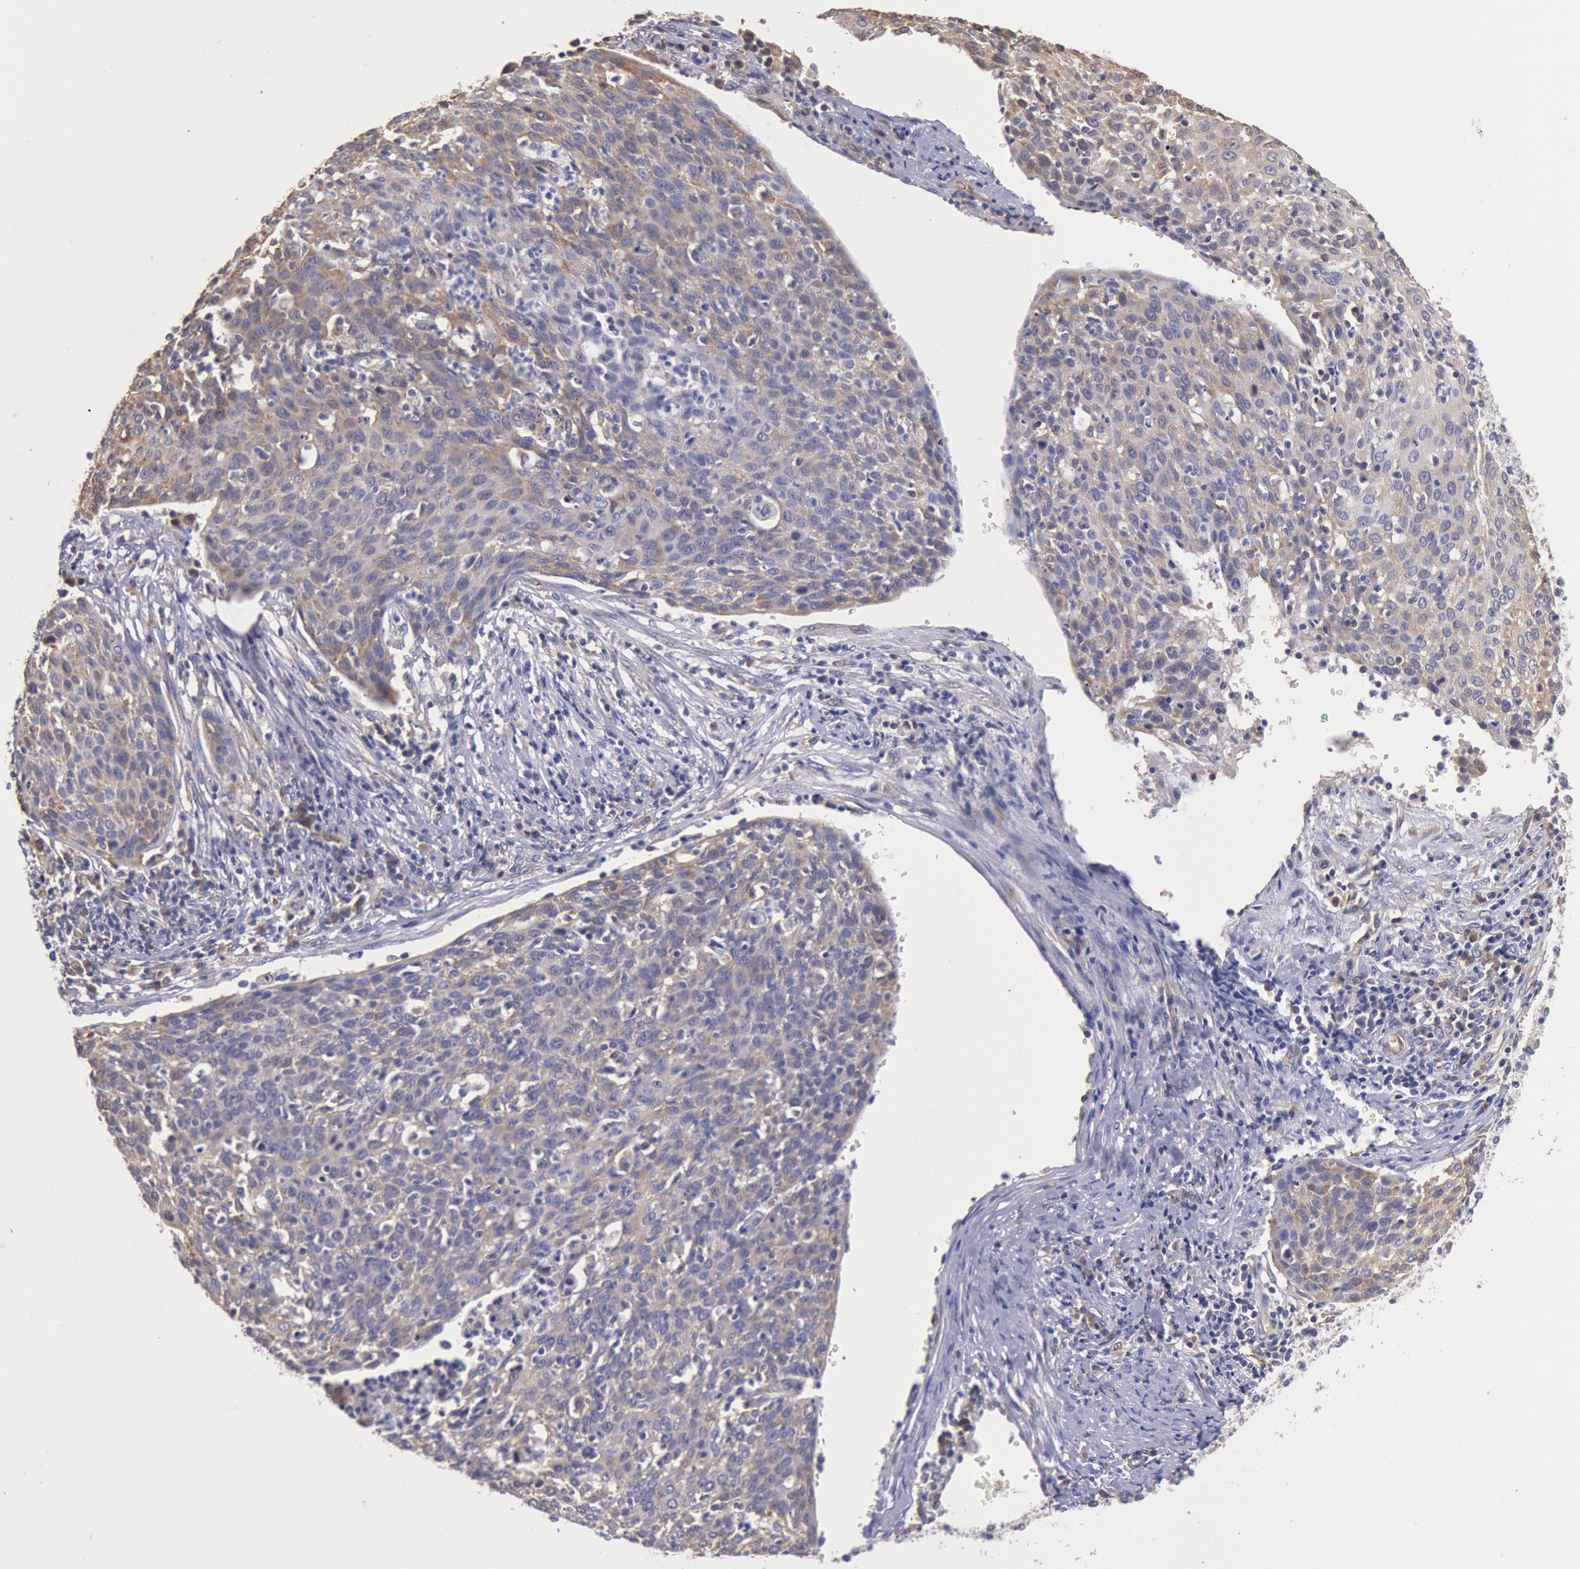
{"staining": {"intensity": "moderate", "quantity": ">75%", "location": "cytoplasmic/membranous"}, "tissue": "cervical cancer", "cell_type": "Tumor cells", "image_type": "cancer", "snomed": [{"axis": "morphology", "description": "Squamous cell carcinoma, NOS"}, {"axis": "topography", "description": "Cervix"}], "caption": "This photomicrograph shows IHC staining of cervical squamous cell carcinoma, with medium moderate cytoplasmic/membranous staining in approximately >75% of tumor cells.", "gene": "DRG1", "patient": {"sex": "female", "age": 38}}